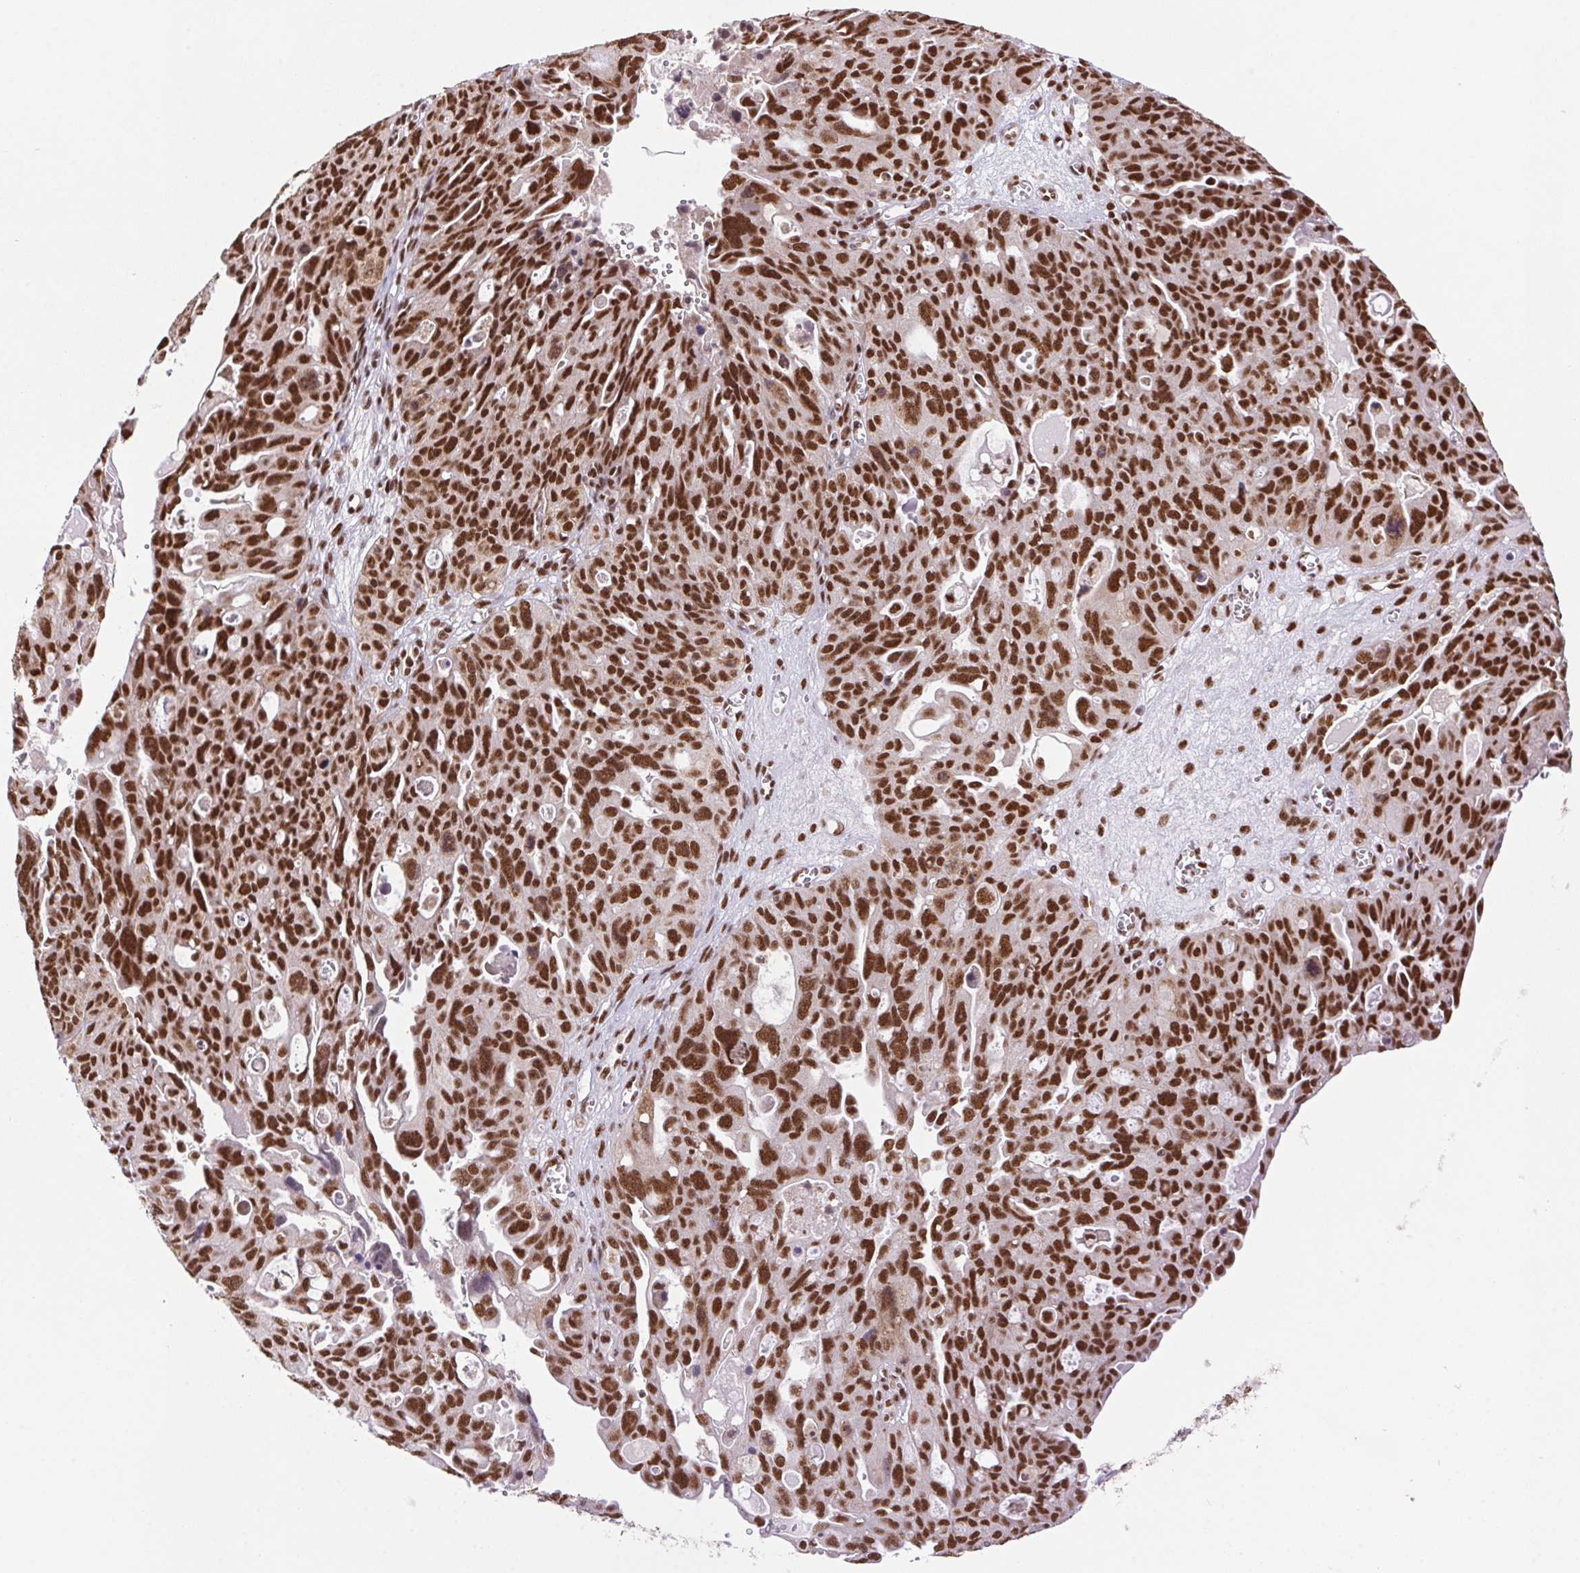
{"staining": {"intensity": "strong", "quantity": ">75%", "location": "nuclear"}, "tissue": "ovarian cancer", "cell_type": "Tumor cells", "image_type": "cancer", "snomed": [{"axis": "morphology", "description": "Carcinoma, endometroid"}, {"axis": "topography", "description": "Ovary"}], "caption": "Protein expression analysis of ovarian endometroid carcinoma shows strong nuclear positivity in approximately >75% of tumor cells.", "gene": "ZNF207", "patient": {"sex": "female", "age": 70}}